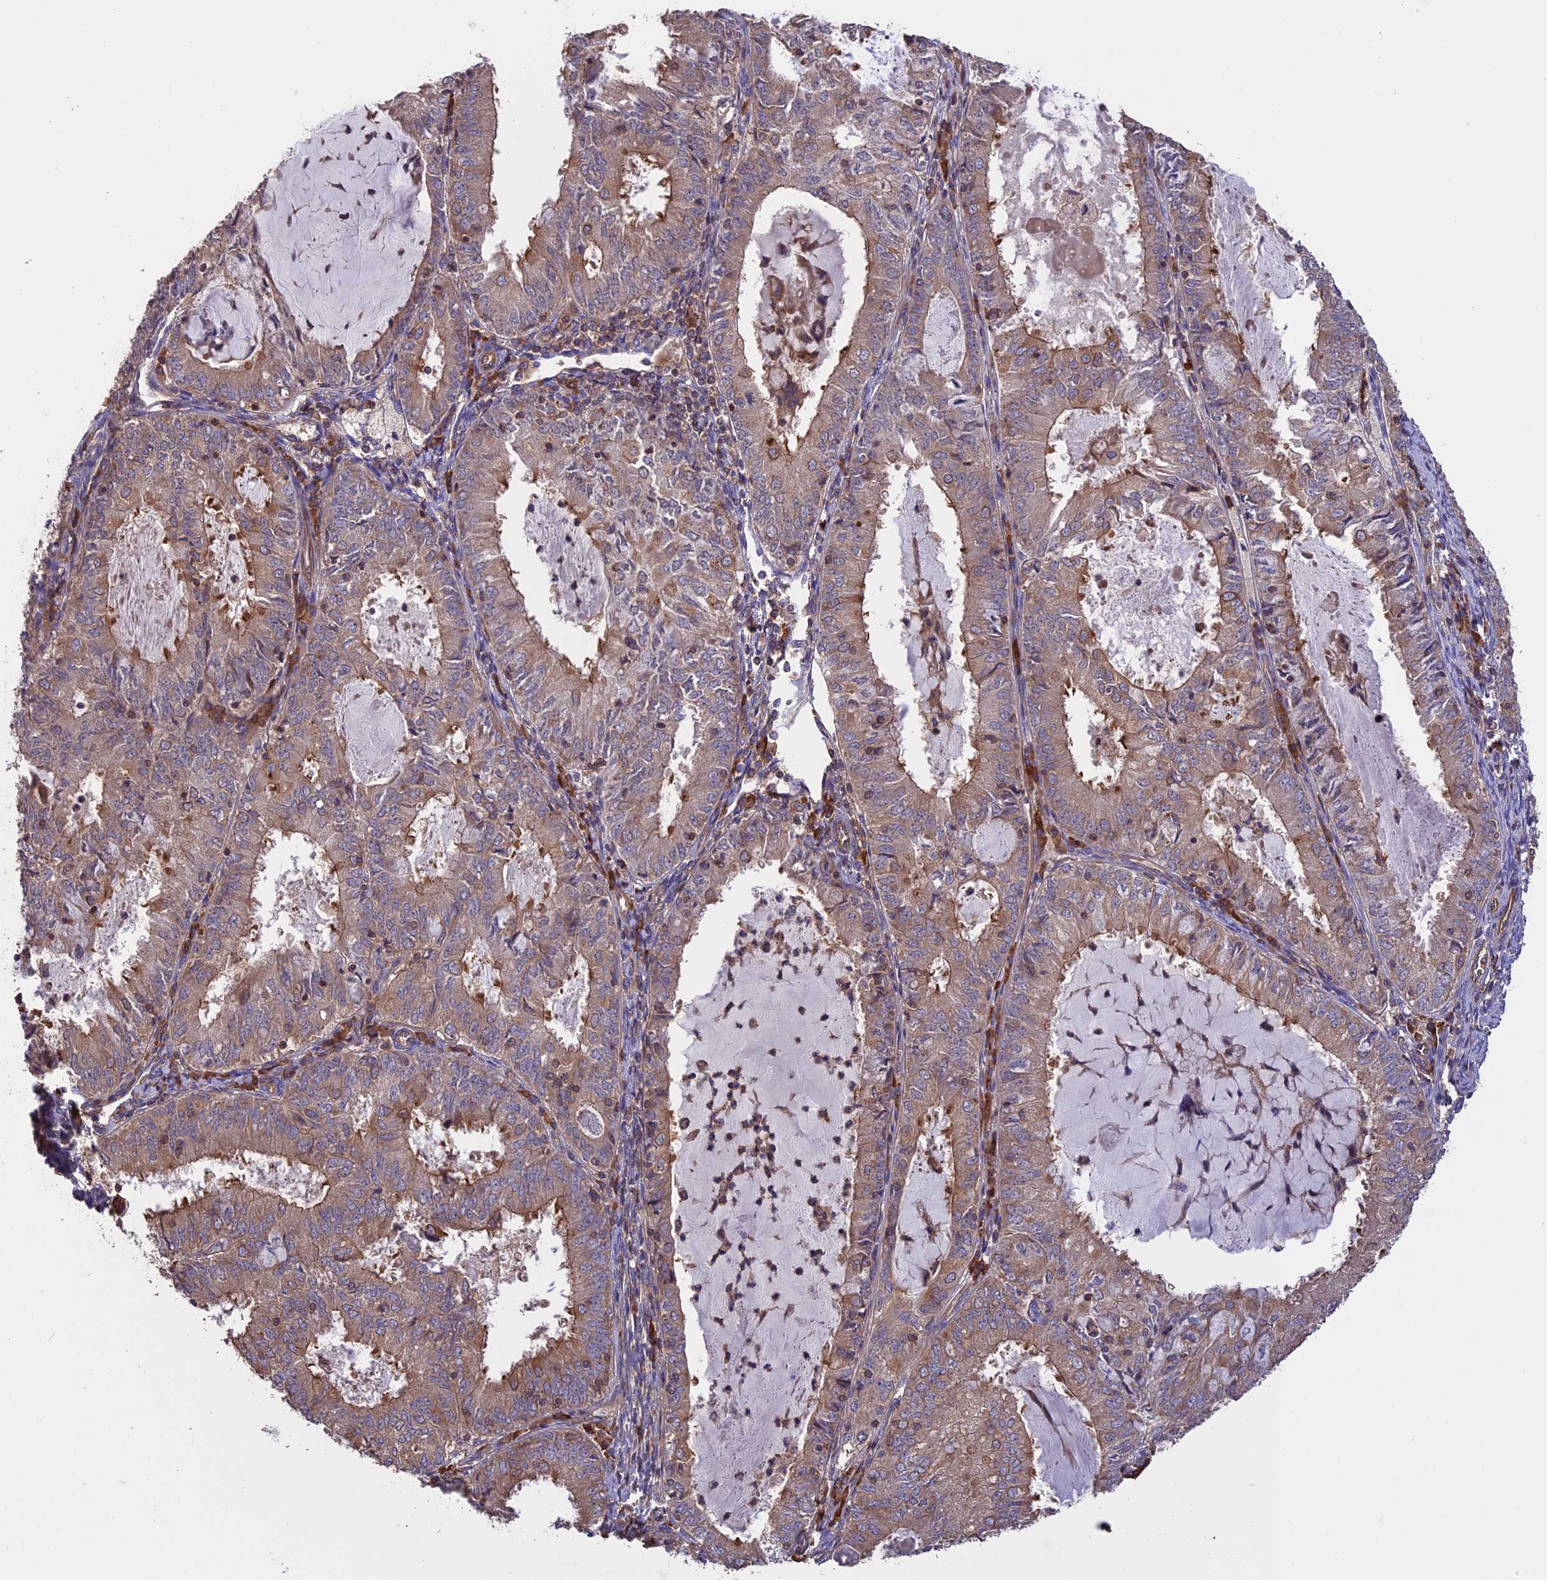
{"staining": {"intensity": "moderate", "quantity": "25%-75%", "location": "cytoplasmic/membranous"}, "tissue": "endometrial cancer", "cell_type": "Tumor cells", "image_type": "cancer", "snomed": [{"axis": "morphology", "description": "Adenocarcinoma, NOS"}, {"axis": "topography", "description": "Endometrium"}], "caption": "The image reveals staining of endometrial cancer, revealing moderate cytoplasmic/membranous protein staining (brown color) within tumor cells.", "gene": "GAS8", "patient": {"sex": "female", "age": 57}}